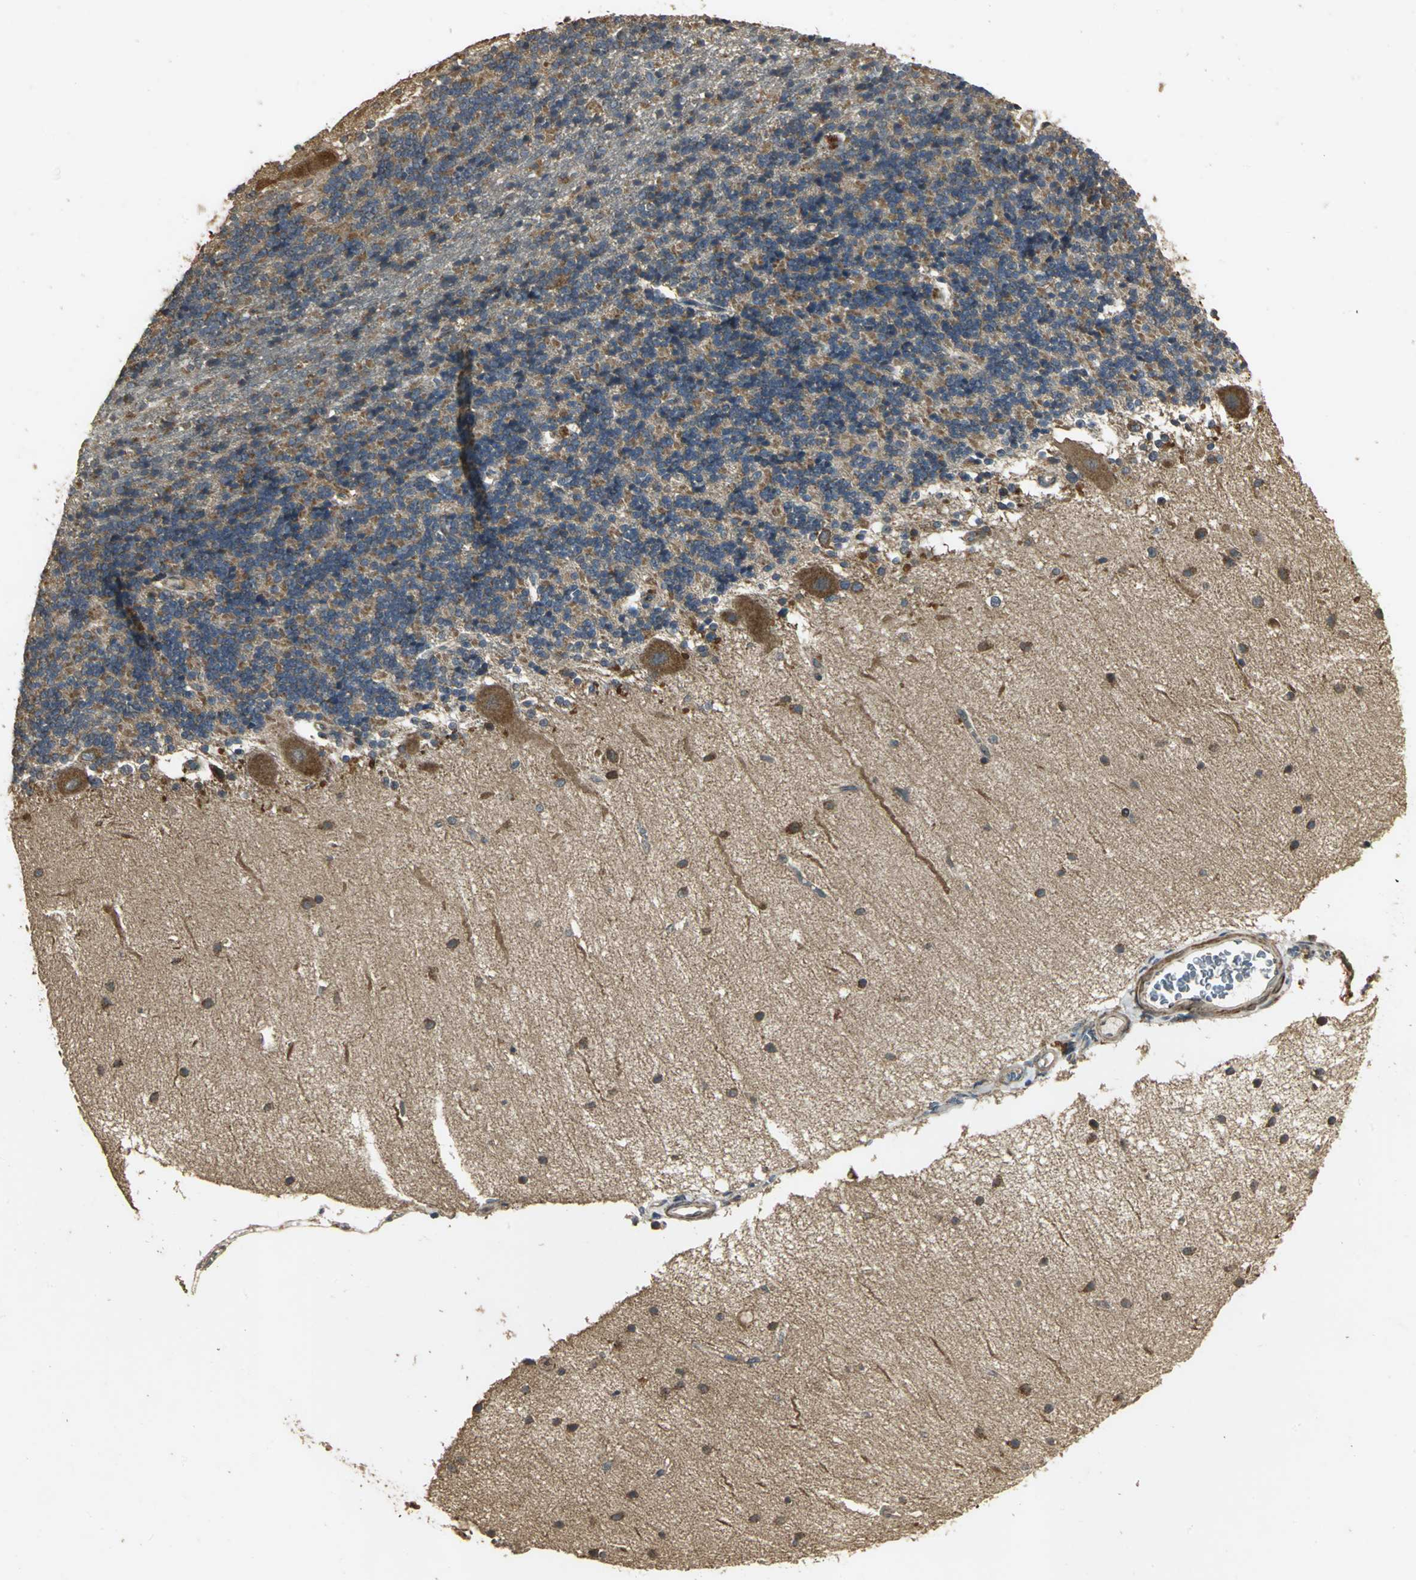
{"staining": {"intensity": "strong", "quantity": "25%-75%", "location": "cytoplasmic/membranous"}, "tissue": "cerebellum", "cell_type": "Cells in granular layer", "image_type": "normal", "snomed": [{"axis": "morphology", "description": "Normal tissue, NOS"}, {"axis": "topography", "description": "Cerebellum"}], "caption": "A photomicrograph showing strong cytoplasmic/membranous expression in approximately 25%-75% of cells in granular layer in benign cerebellum, as visualized by brown immunohistochemical staining.", "gene": "KANK1", "patient": {"sex": "female", "age": 54}}